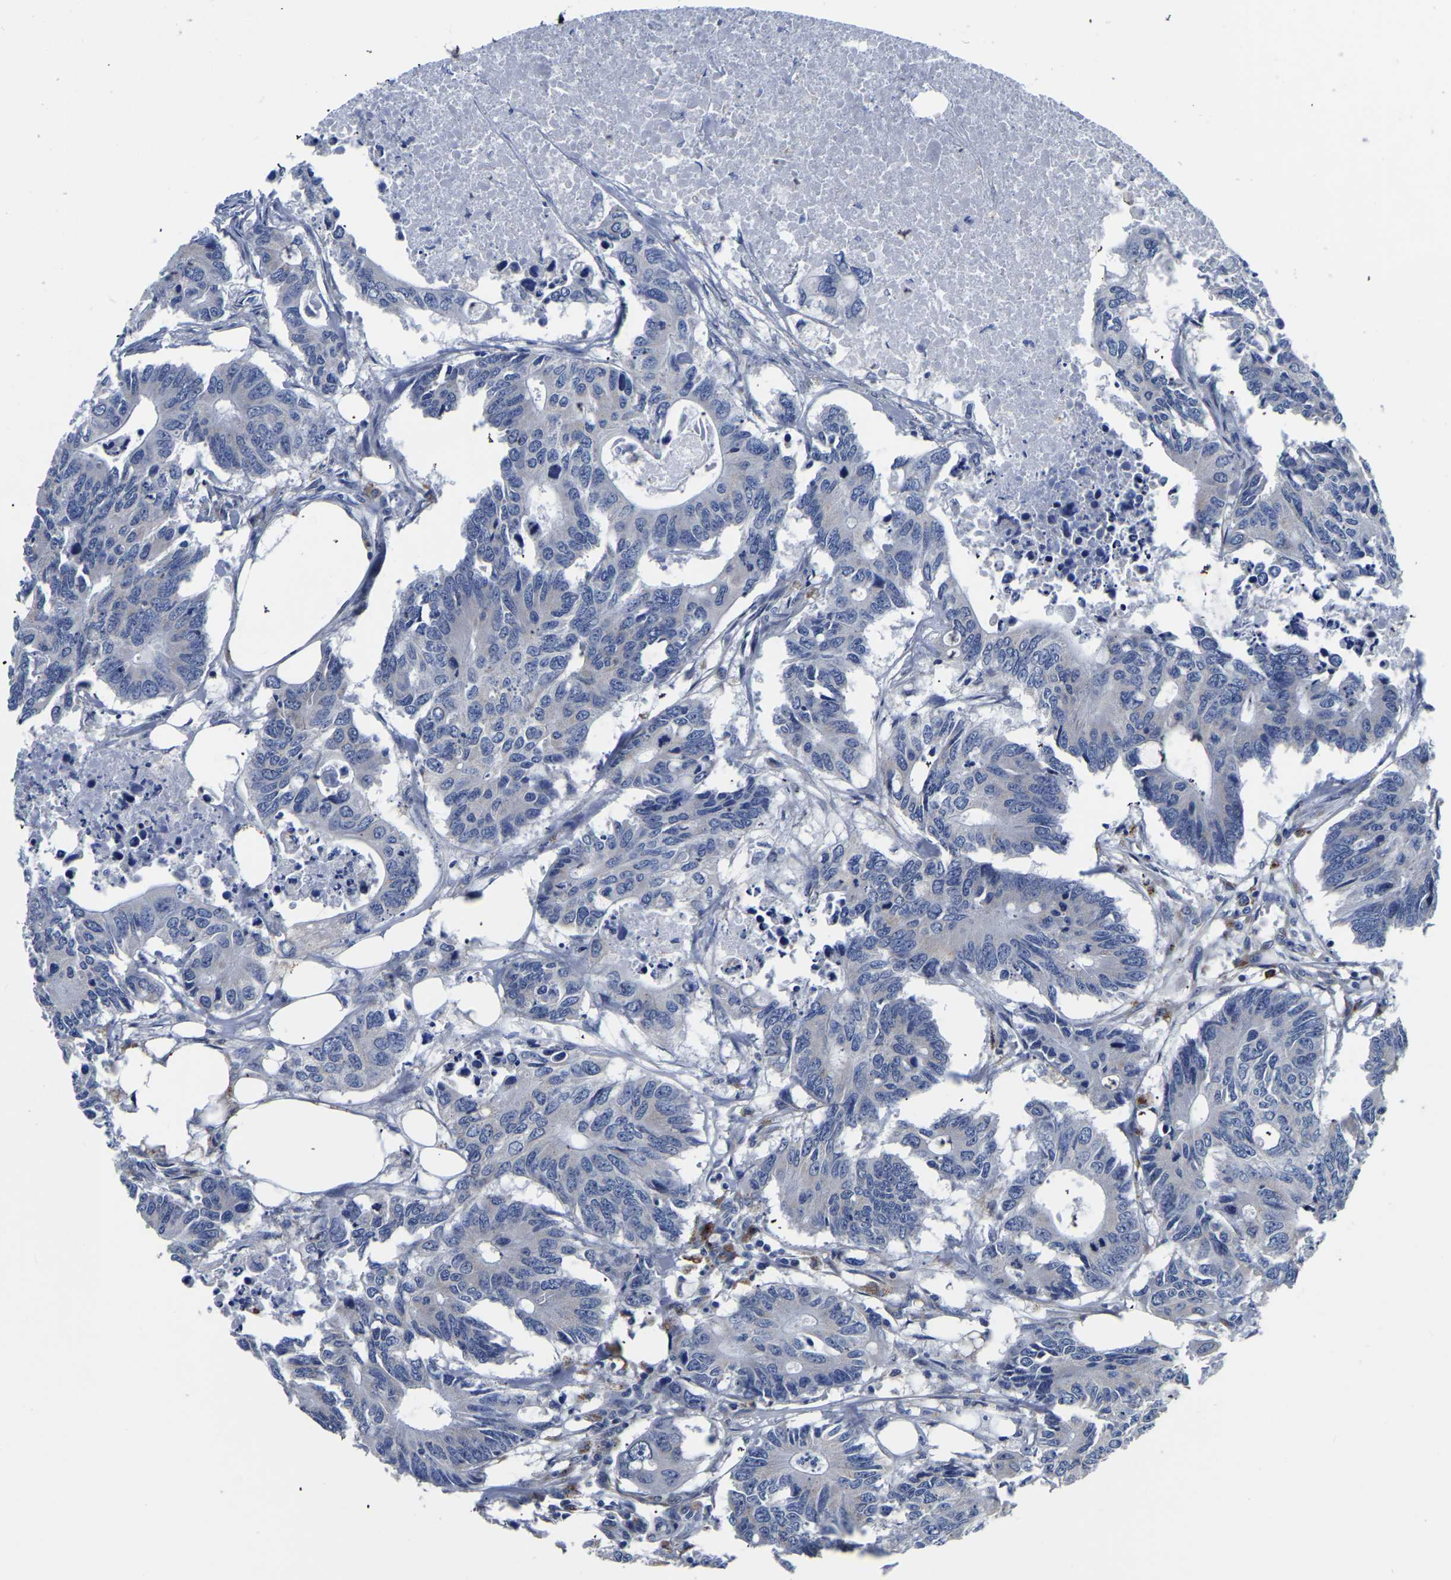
{"staining": {"intensity": "negative", "quantity": "none", "location": "none"}, "tissue": "colorectal cancer", "cell_type": "Tumor cells", "image_type": "cancer", "snomed": [{"axis": "morphology", "description": "Adenocarcinoma, NOS"}, {"axis": "topography", "description": "Colon"}], "caption": "Immunohistochemical staining of human colorectal cancer (adenocarcinoma) demonstrates no significant staining in tumor cells.", "gene": "PDLIM7", "patient": {"sex": "male", "age": 71}}